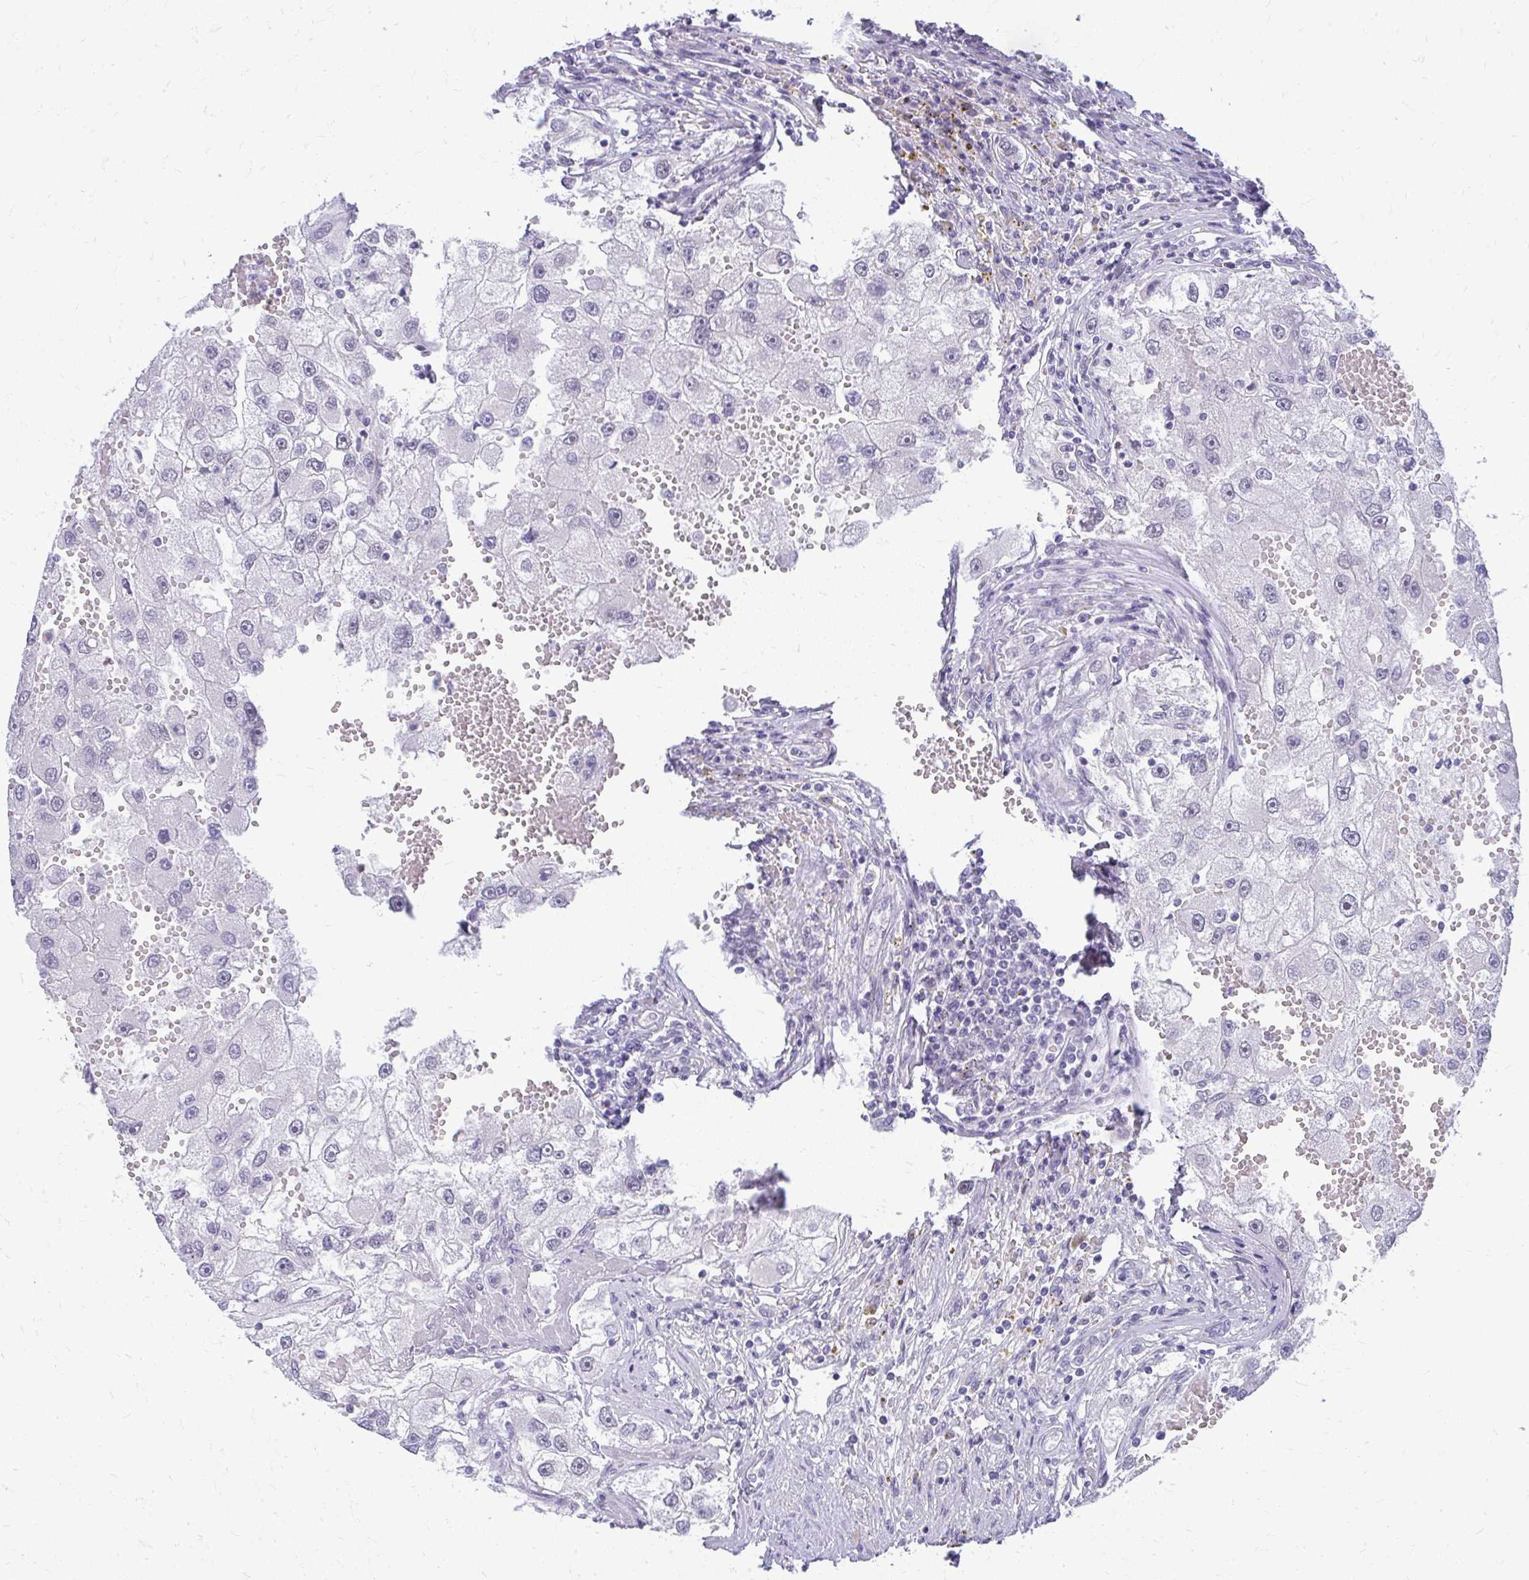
{"staining": {"intensity": "negative", "quantity": "none", "location": "none"}, "tissue": "renal cancer", "cell_type": "Tumor cells", "image_type": "cancer", "snomed": [{"axis": "morphology", "description": "Adenocarcinoma, NOS"}, {"axis": "topography", "description": "Kidney"}], "caption": "High power microscopy image of an immunohistochemistry photomicrograph of renal cancer (adenocarcinoma), revealing no significant expression in tumor cells. (DAB immunohistochemistry with hematoxylin counter stain).", "gene": "TEX33", "patient": {"sex": "male", "age": 63}}